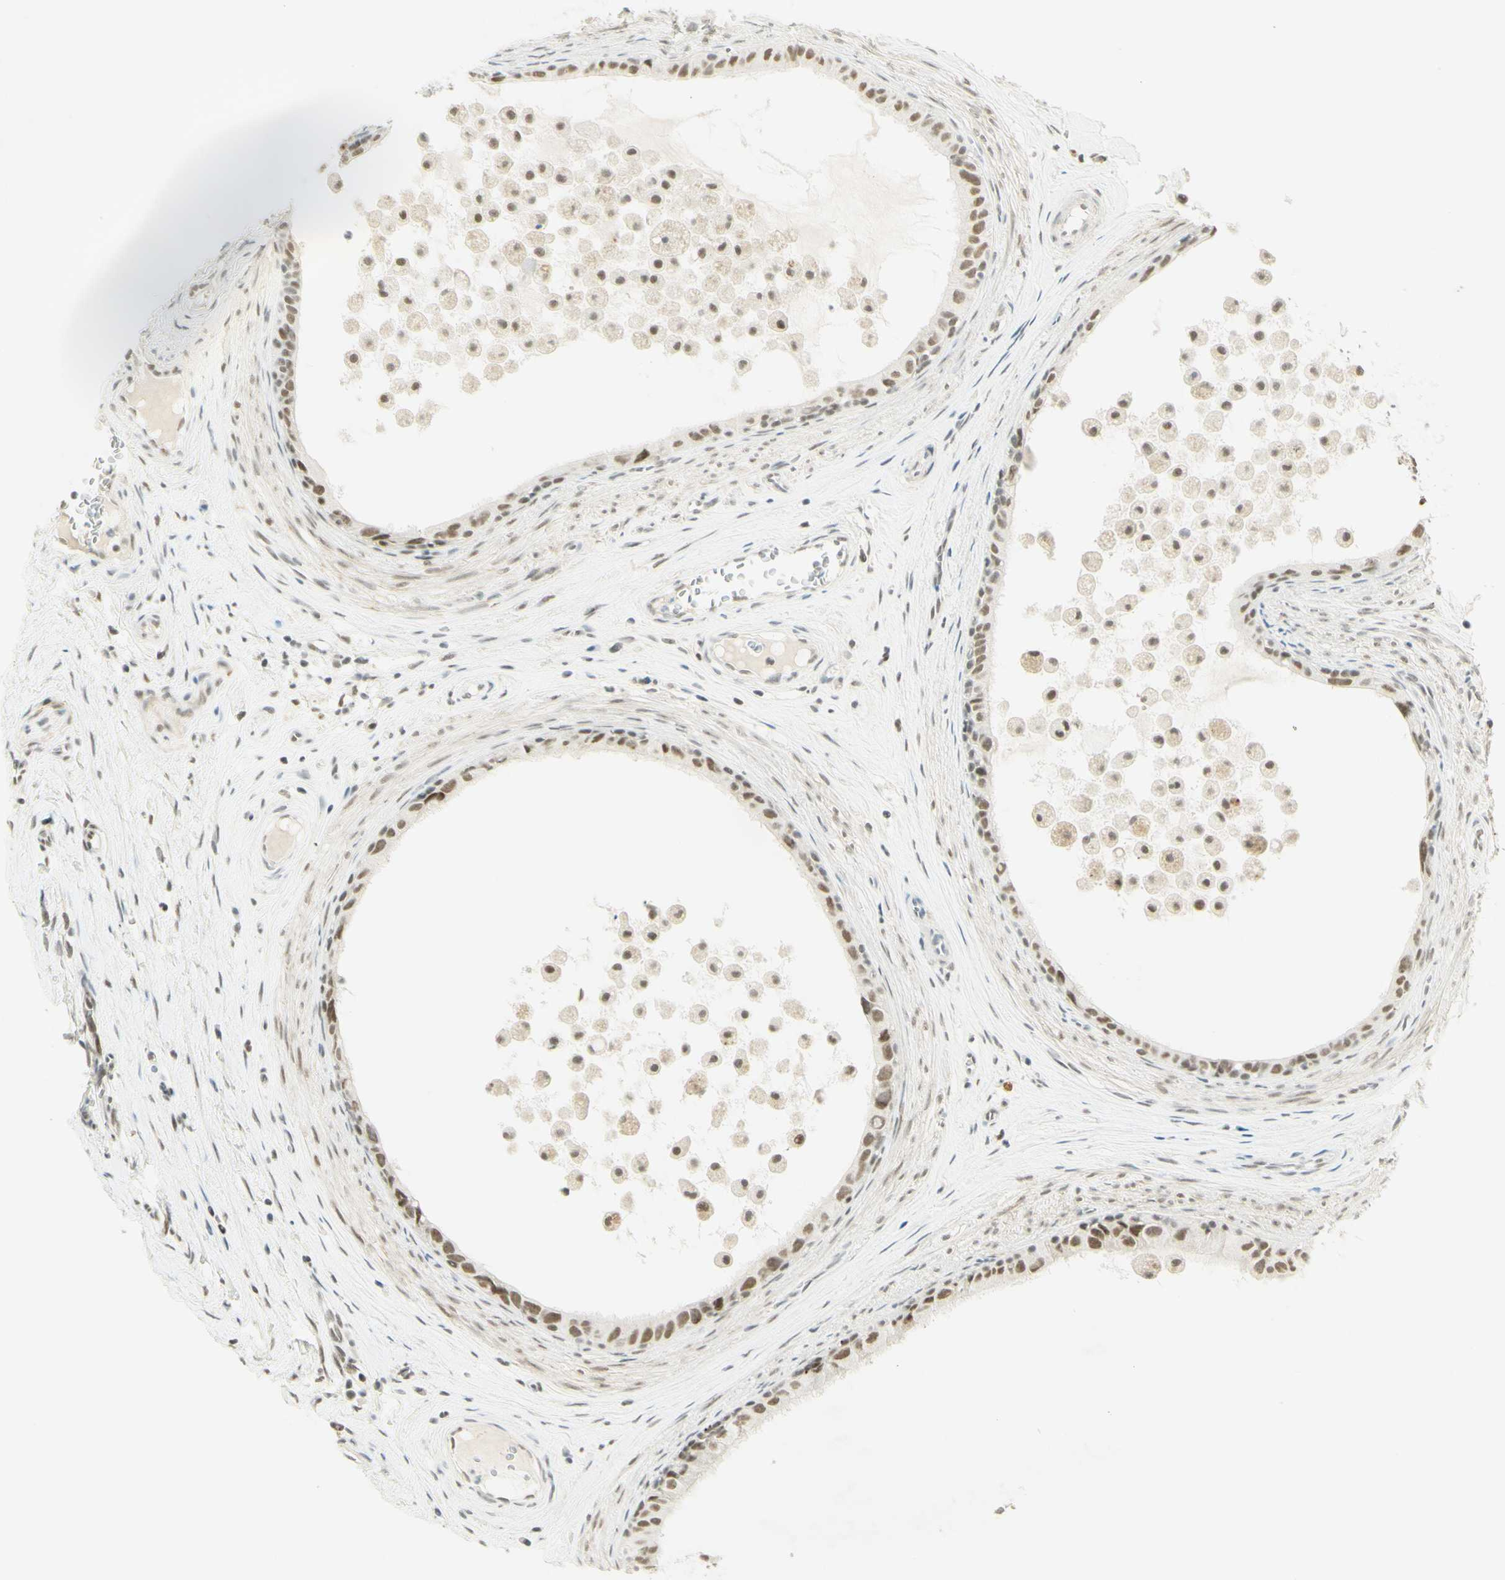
{"staining": {"intensity": "weak", "quantity": ">75%", "location": "nuclear"}, "tissue": "epididymis", "cell_type": "Glandular cells", "image_type": "normal", "snomed": [{"axis": "morphology", "description": "Normal tissue, NOS"}, {"axis": "morphology", "description": "Inflammation, NOS"}, {"axis": "topography", "description": "Epididymis"}], "caption": "Brown immunohistochemical staining in normal human epididymis displays weak nuclear expression in about >75% of glandular cells. Nuclei are stained in blue.", "gene": "PMS2", "patient": {"sex": "male", "age": 85}}